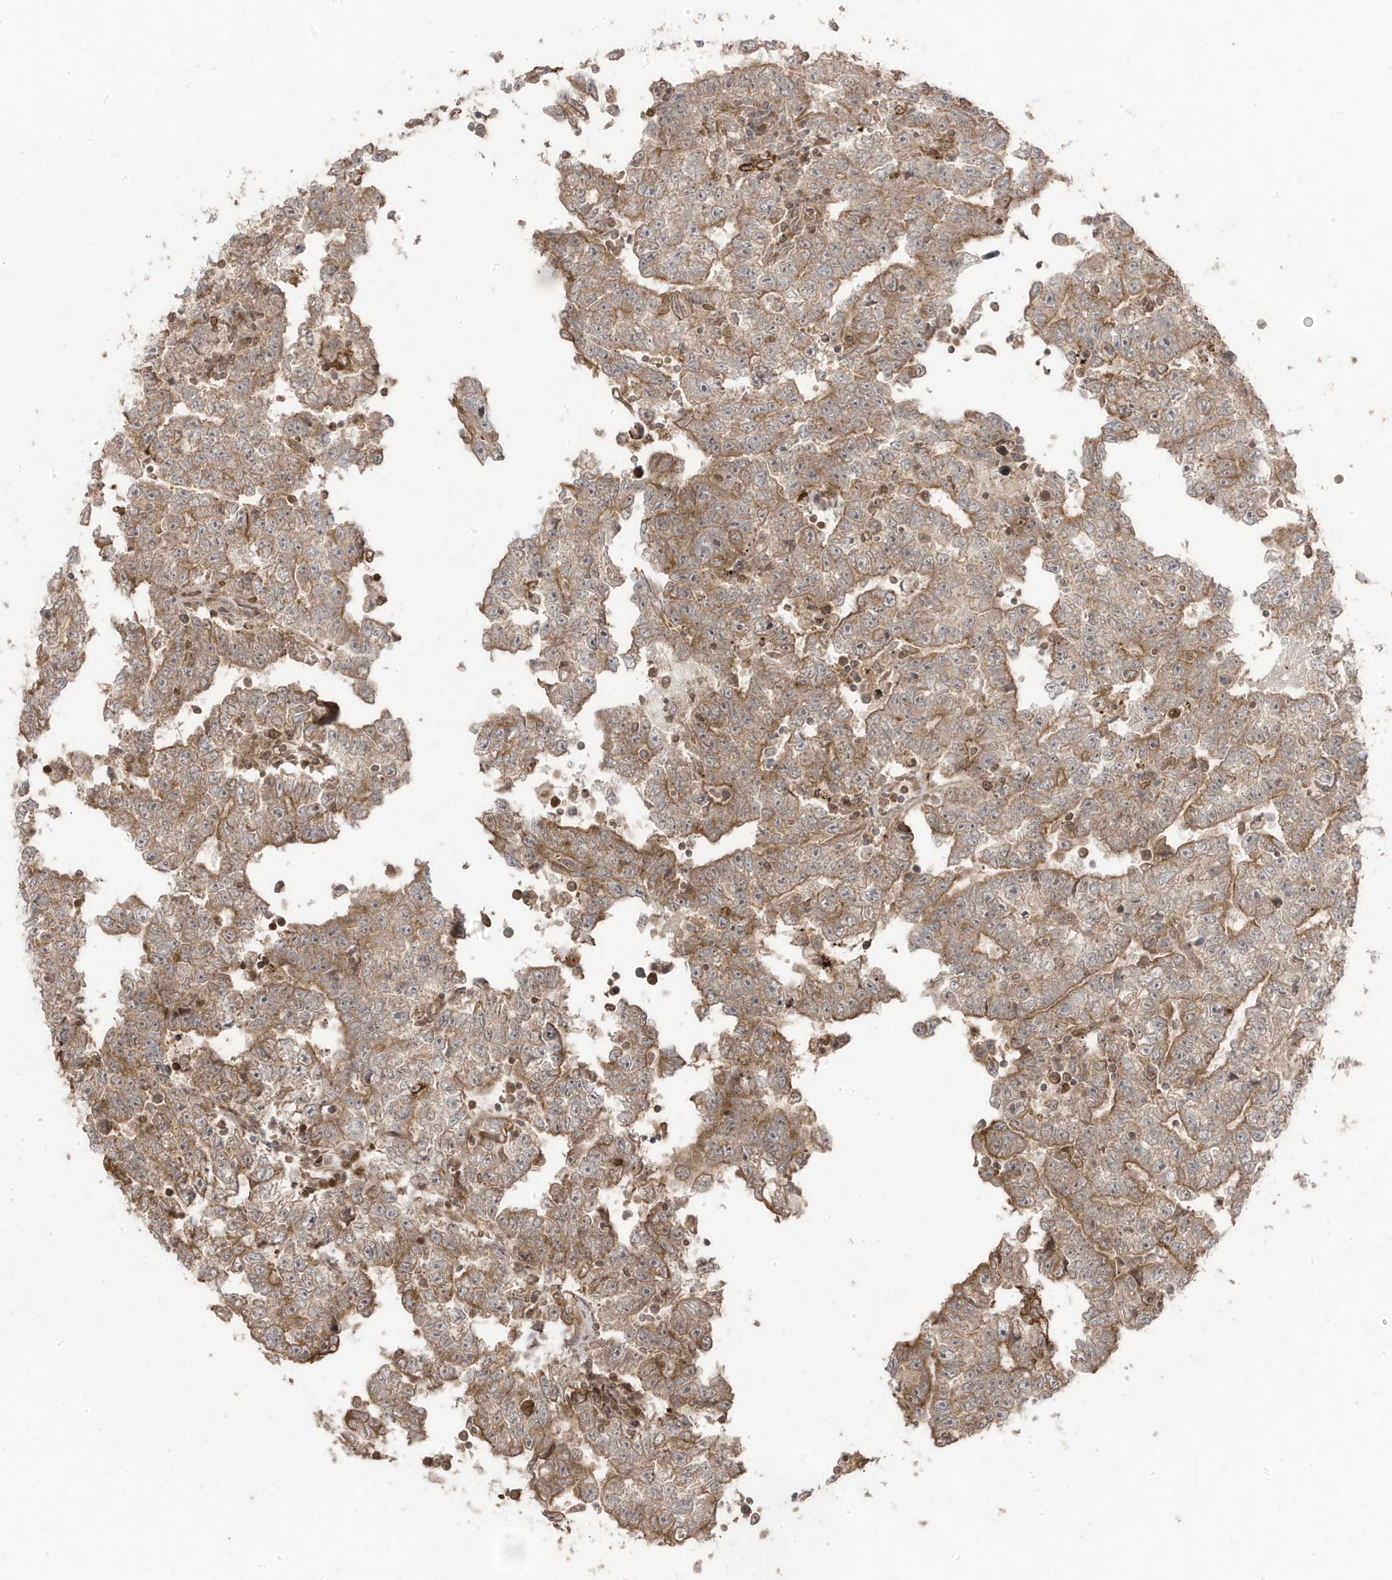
{"staining": {"intensity": "moderate", "quantity": ">75%", "location": "cytoplasmic/membranous"}, "tissue": "testis cancer", "cell_type": "Tumor cells", "image_type": "cancer", "snomed": [{"axis": "morphology", "description": "Carcinoma, Embryonal, NOS"}, {"axis": "topography", "description": "Testis"}], "caption": "Testis cancer (embryonal carcinoma) stained with a protein marker shows moderate staining in tumor cells.", "gene": "ASAP1", "patient": {"sex": "male", "age": 25}}